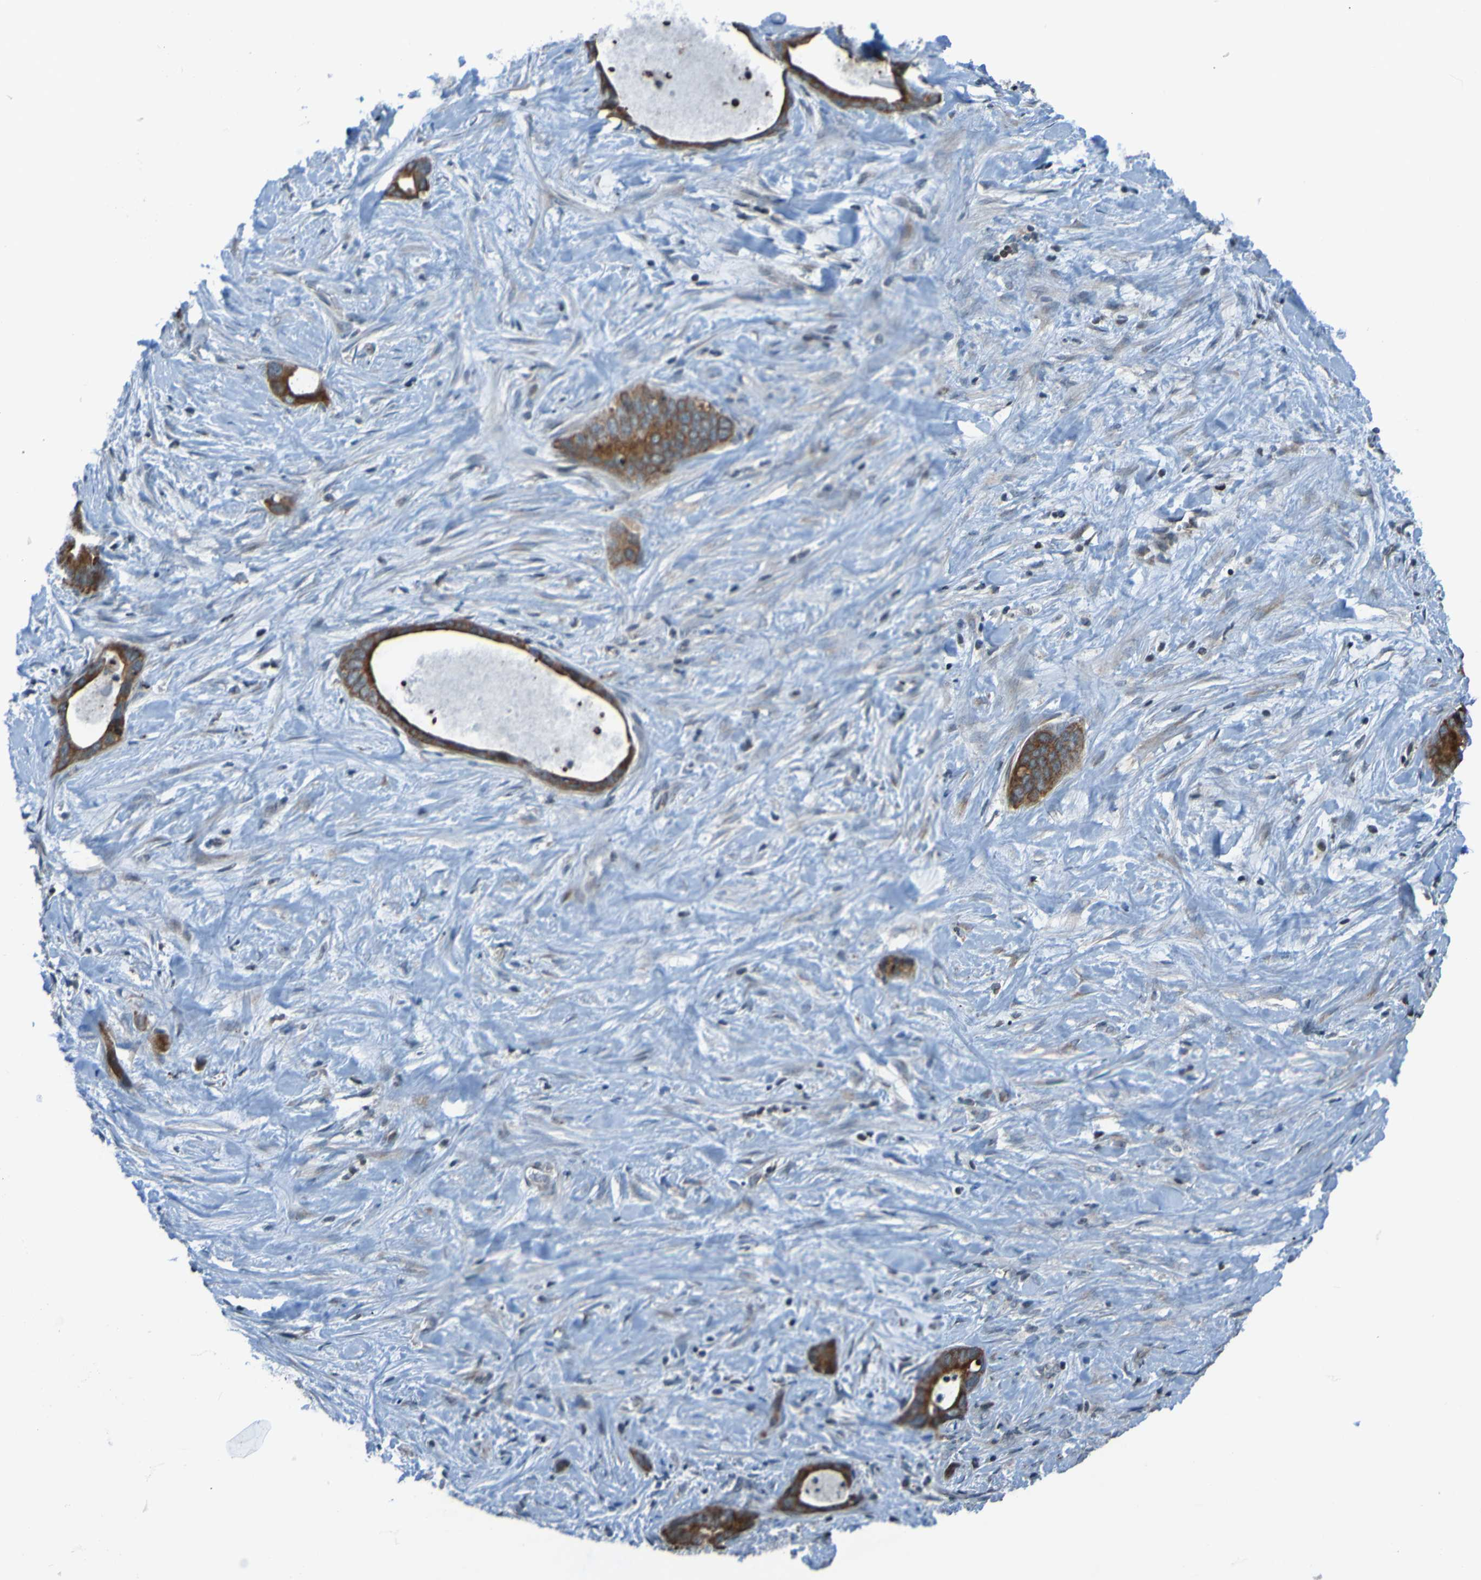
{"staining": {"intensity": "strong", "quantity": ">75%", "location": "cytoplasmic/membranous"}, "tissue": "liver cancer", "cell_type": "Tumor cells", "image_type": "cancer", "snomed": [{"axis": "morphology", "description": "Cholangiocarcinoma"}, {"axis": "topography", "description": "Liver"}], "caption": "Immunohistochemistry (IHC) of human cholangiocarcinoma (liver) displays high levels of strong cytoplasmic/membranous staining in about >75% of tumor cells.", "gene": "UNG", "patient": {"sex": "female", "age": 55}}